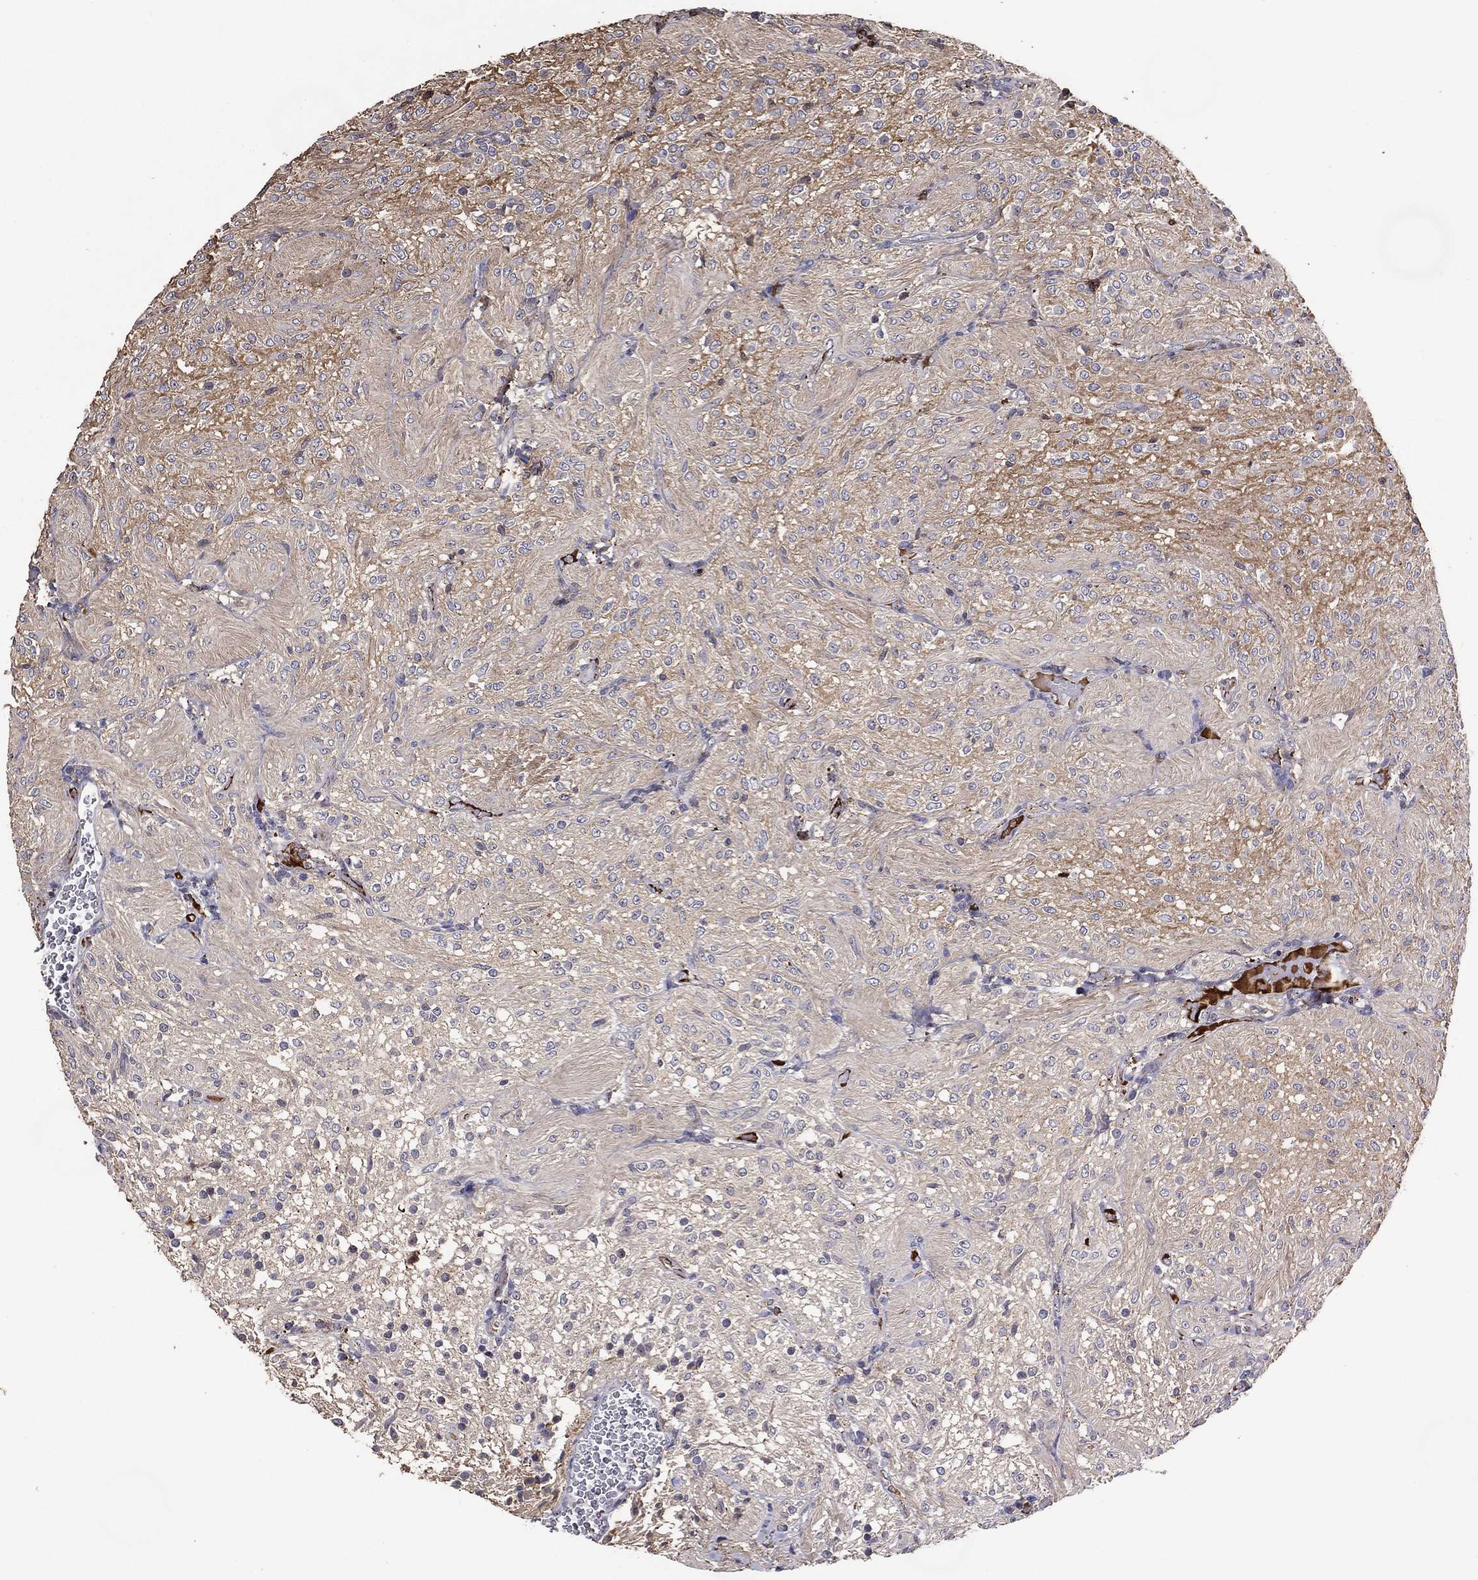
{"staining": {"intensity": "negative", "quantity": "none", "location": "none"}, "tissue": "glioma", "cell_type": "Tumor cells", "image_type": "cancer", "snomed": [{"axis": "morphology", "description": "Glioma, malignant, Low grade"}, {"axis": "topography", "description": "Brain"}], "caption": "Malignant low-grade glioma was stained to show a protein in brown. There is no significant expression in tumor cells.", "gene": "EFNA1", "patient": {"sex": "male", "age": 3}}